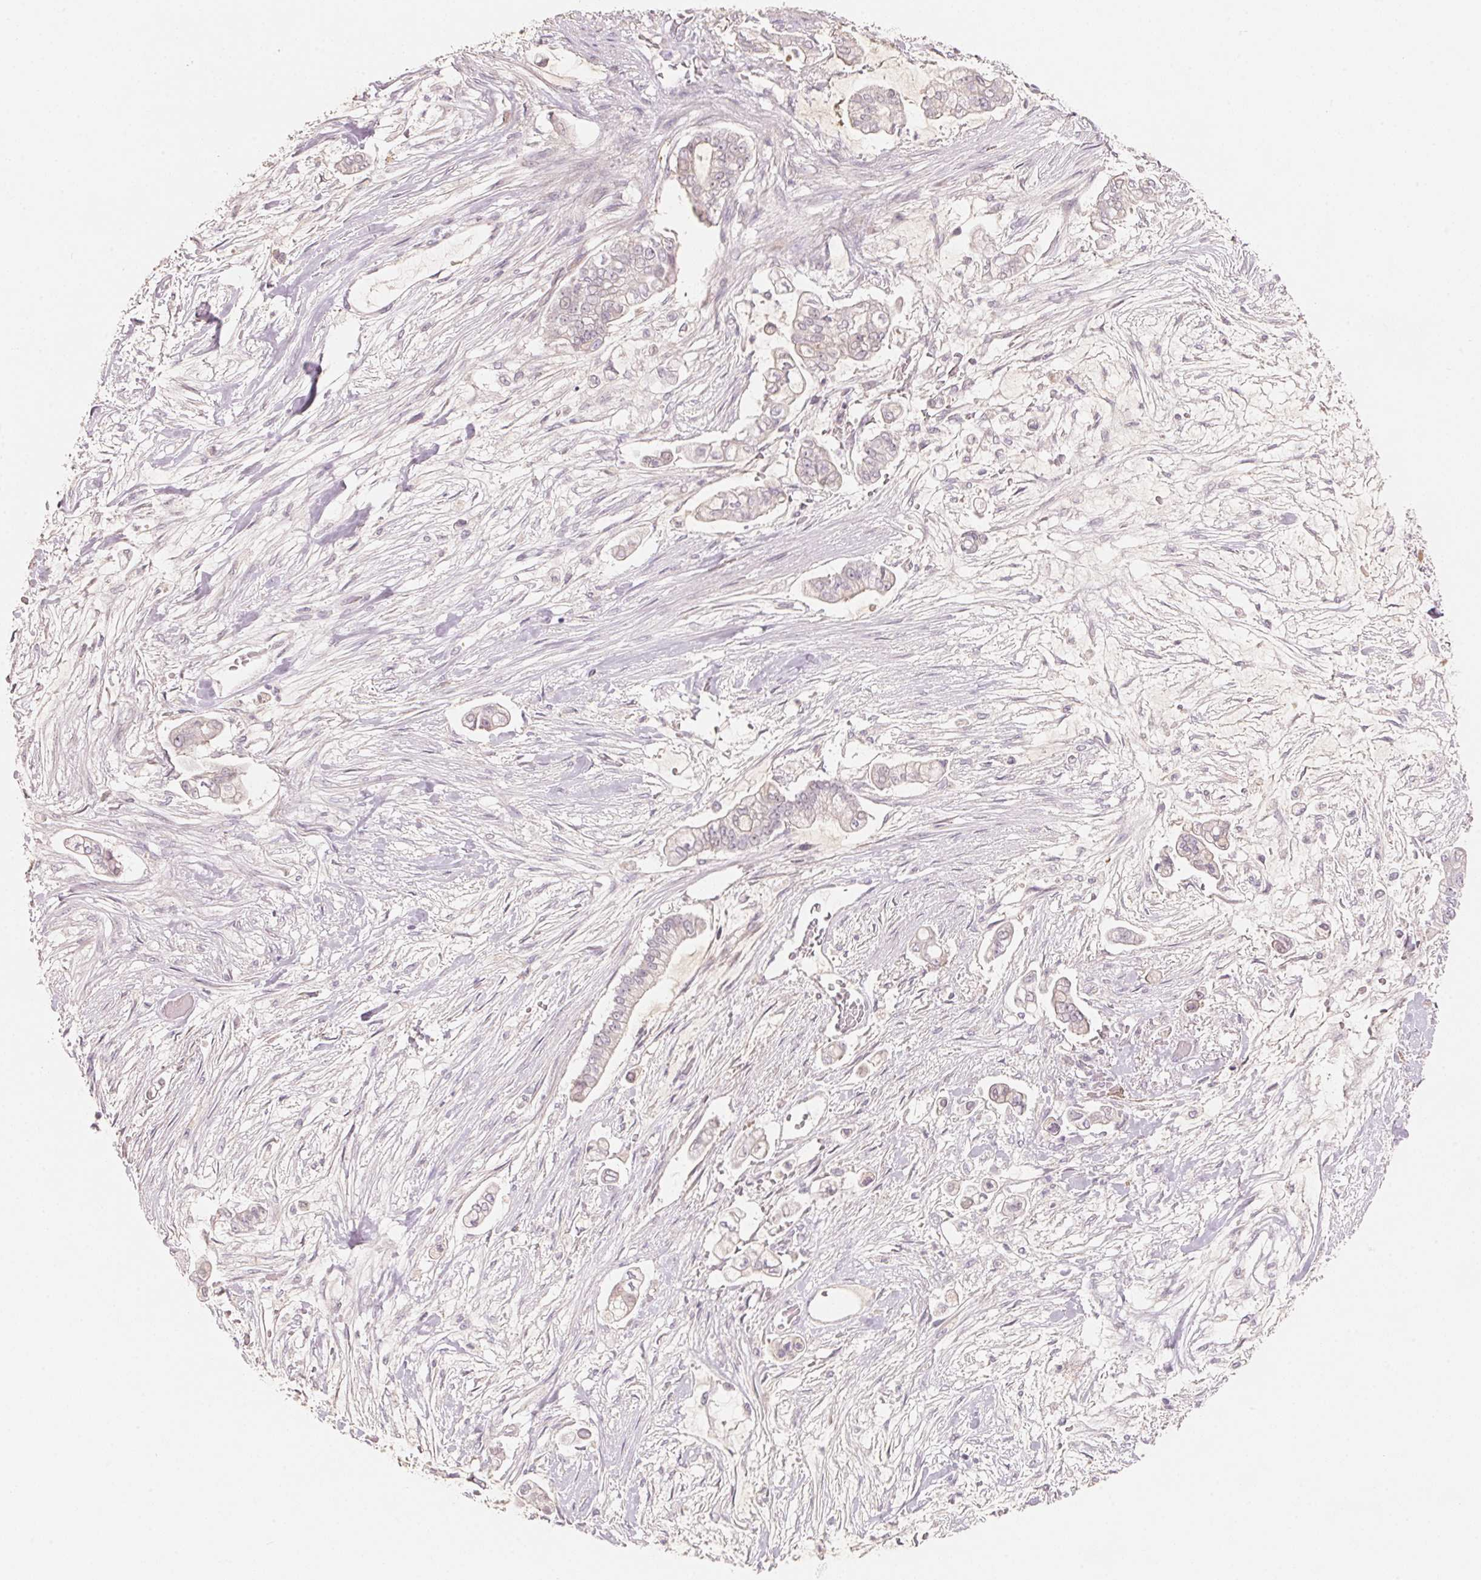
{"staining": {"intensity": "negative", "quantity": "none", "location": "none"}, "tissue": "pancreatic cancer", "cell_type": "Tumor cells", "image_type": "cancer", "snomed": [{"axis": "morphology", "description": "Adenocarcinoma, NOS"}, {"axis": "topography", "description": "Pancreas"}], "caption": "Adenocarcinoma (pancreatic) stained for a protein using immunohistochemistry (IHC) displays no expression tumor cells.", "gene": "TP53AIP1", "patient": {"sex": "female", "age": 69}}